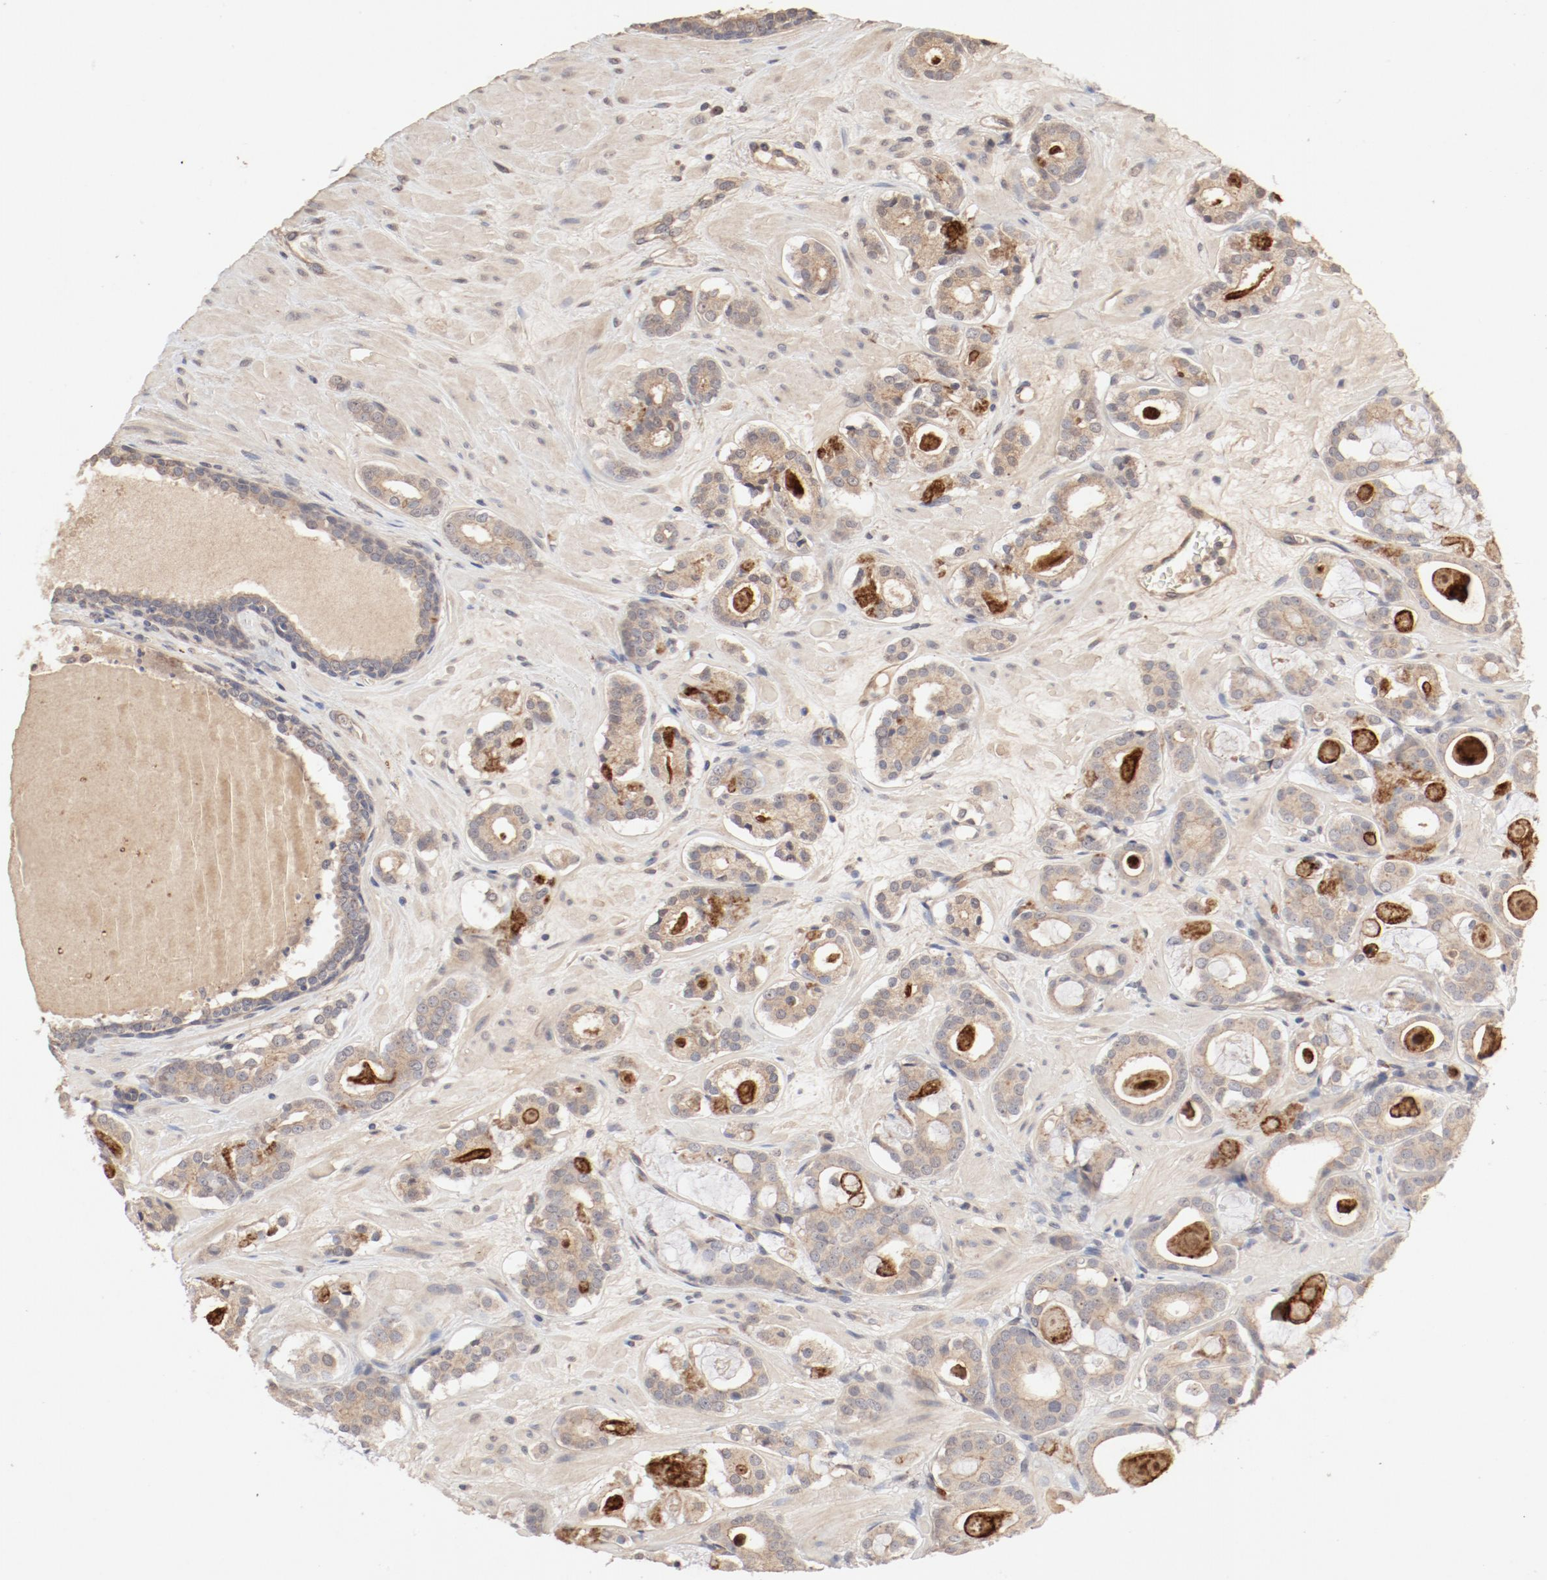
{"staining": {"intensity": "moderate", "quantity": ">75%", "location": "cytoplasmic/membranous"}, "tissue": "prostate cancer", "cell_type": "Tumor cells", "image_type": "cancer", "snomed": [{"axis": "morphology", "description": "Adenocarcinoma, Low grade"}, {"axis": "topography", "description": "Prostate"}], "caption": "Protein staining by IHC demonstrates moderate cytoplasmic/membranous positivity in about >75% of tumor cells in adenocarcinoma (low-grade) (prostate).", "gene": "IL3RA", "patient": {"sex": "male", "age": 57}}